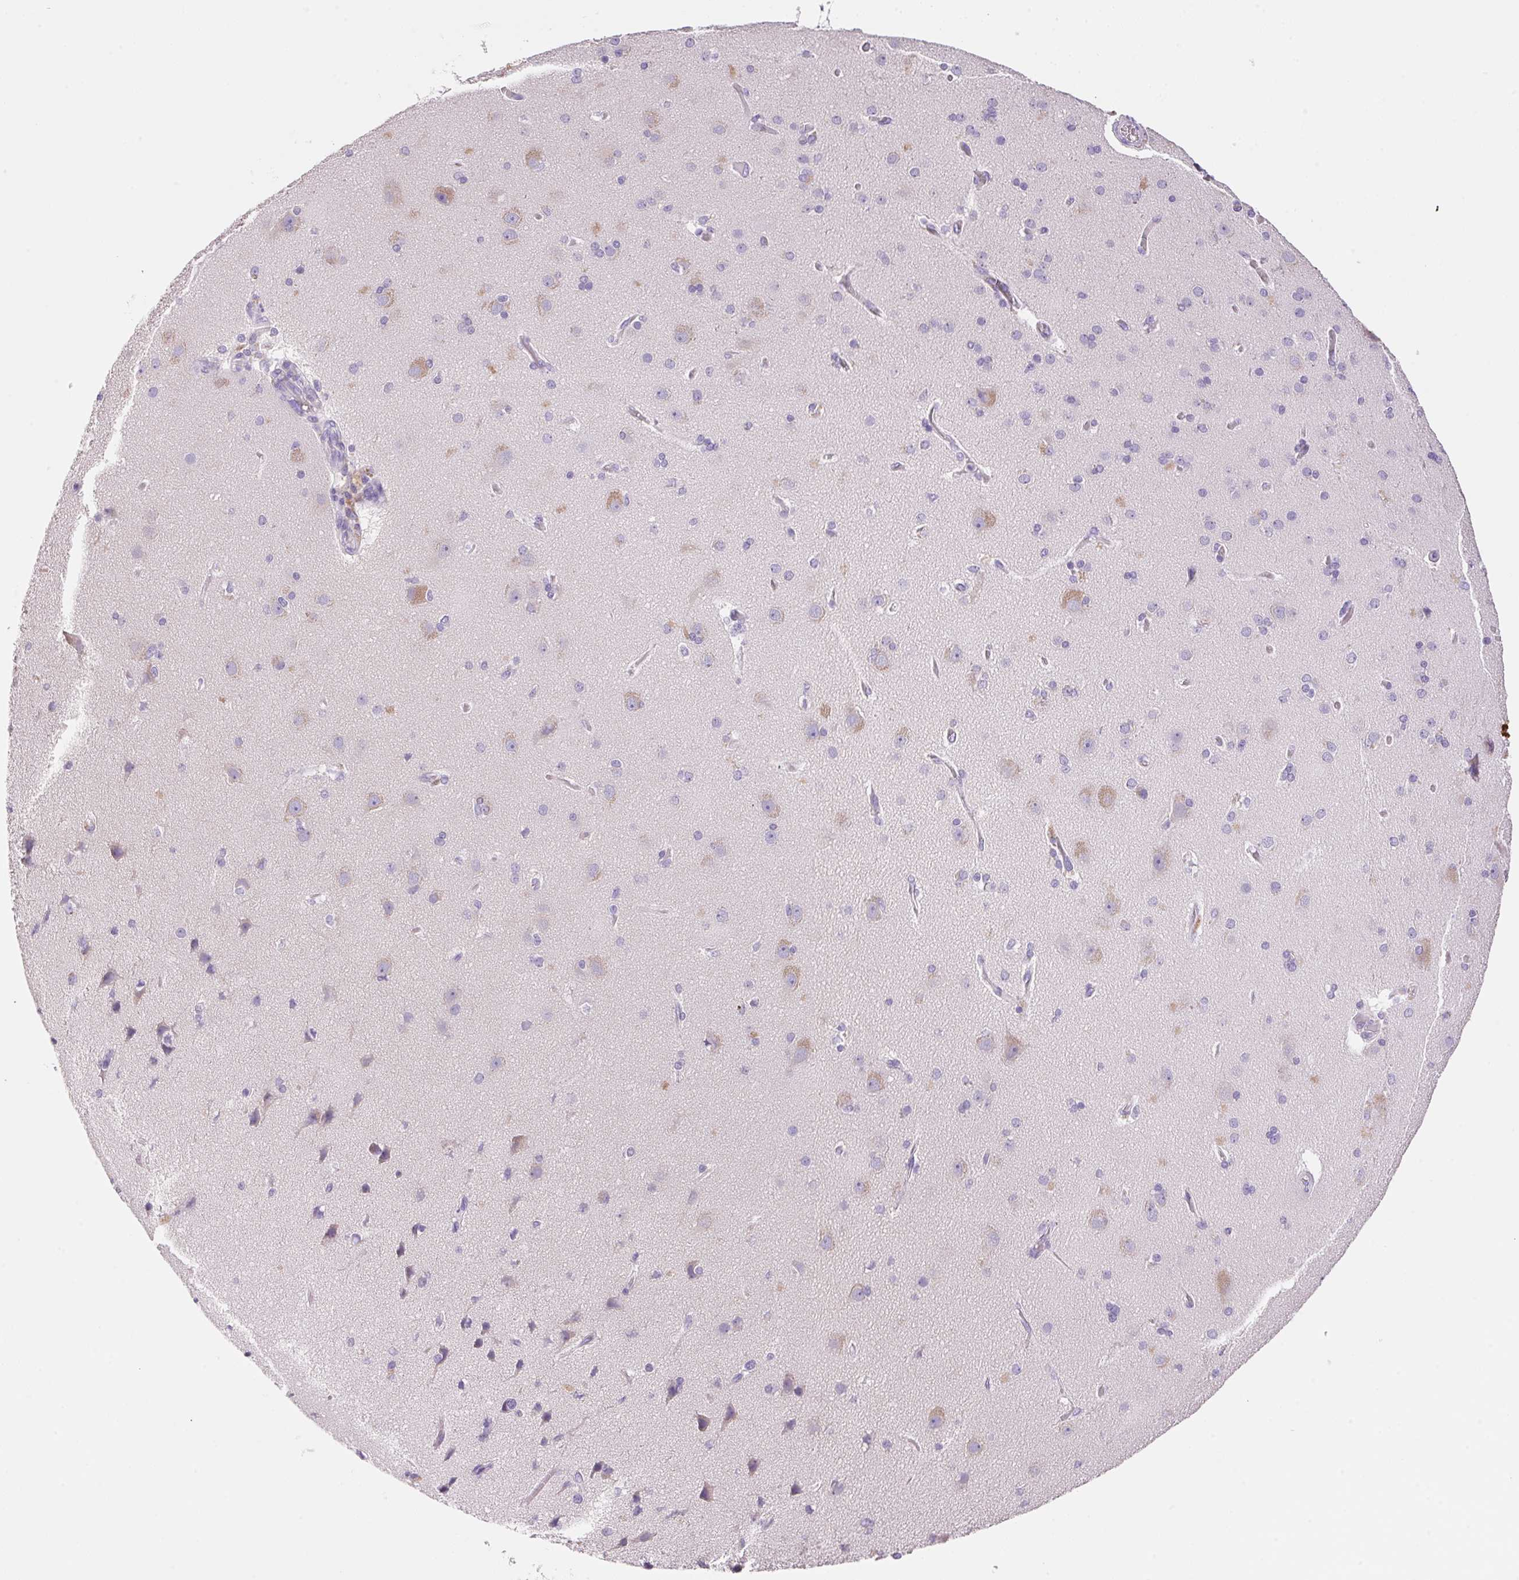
{"staining": {"intensity": "negative", "quantity": "none", "location": "none"}, "tissue": "cerebral cortex", "cell_type": "Endothelial cells", "image_type": "normal", "snomed": [{"axis": "morphology", "description": "Normal tissue, NOS"}, {"axis": "morphology", "description": "Glioma, malignant, High grade"}, {"axis": "topography", "description": "Cerebral cortex"}], "caption": "High power microscopy photomicrograph of an immunohistochemistry (IHC) photomicrograph of normal cerebral cortex, revealing no significant expression in endothelial cells. (DAB IHC with hematoxylin counter stain).", "gene": "DHCR24", "patient": {"sex": "male", "age": 71}}